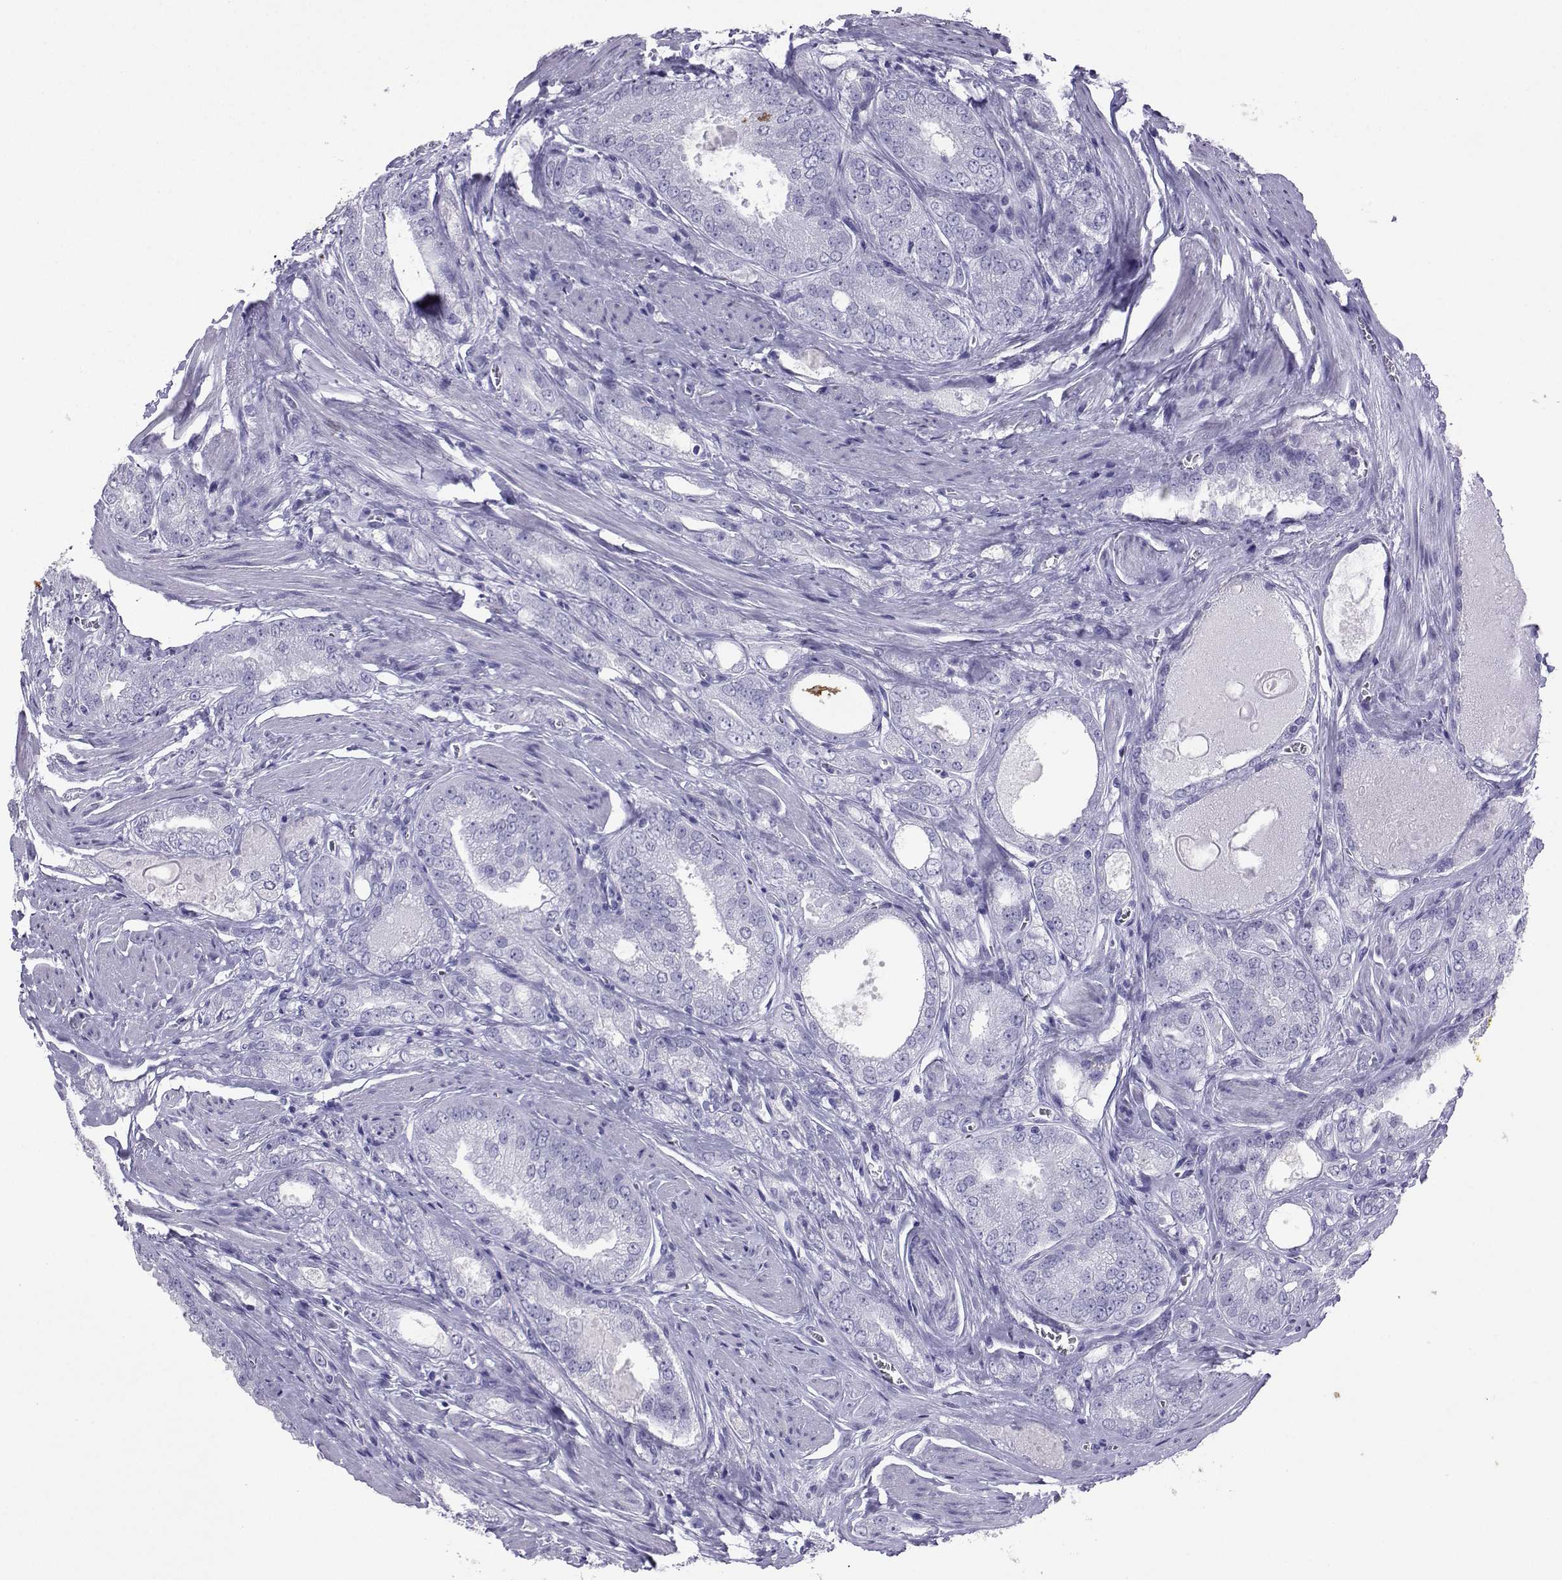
{"staining": {"intensity": "negative", "quantity": "none", "location": "none"}, "tissue": "prostate cancer", "cell_type": "Tumor cells", "image_type": "cancer", "snomed": [{"axis": "morphology", "description": "Adenocarcinoma, NOS"}, {"axis": "morphology", "description": "Adenocarcinoma, High grade"}, {"axis": "topography", "description": "Prostate"}], "caption": "DAB (3,3'-diaminobenzidine) immunohistochemical staining of prostate cancer shows no significant expression in tumor cells. Nuclei are stained in blue.", "gene": "LORICRIN", "patient": {"sex": "male", "age": 70}}